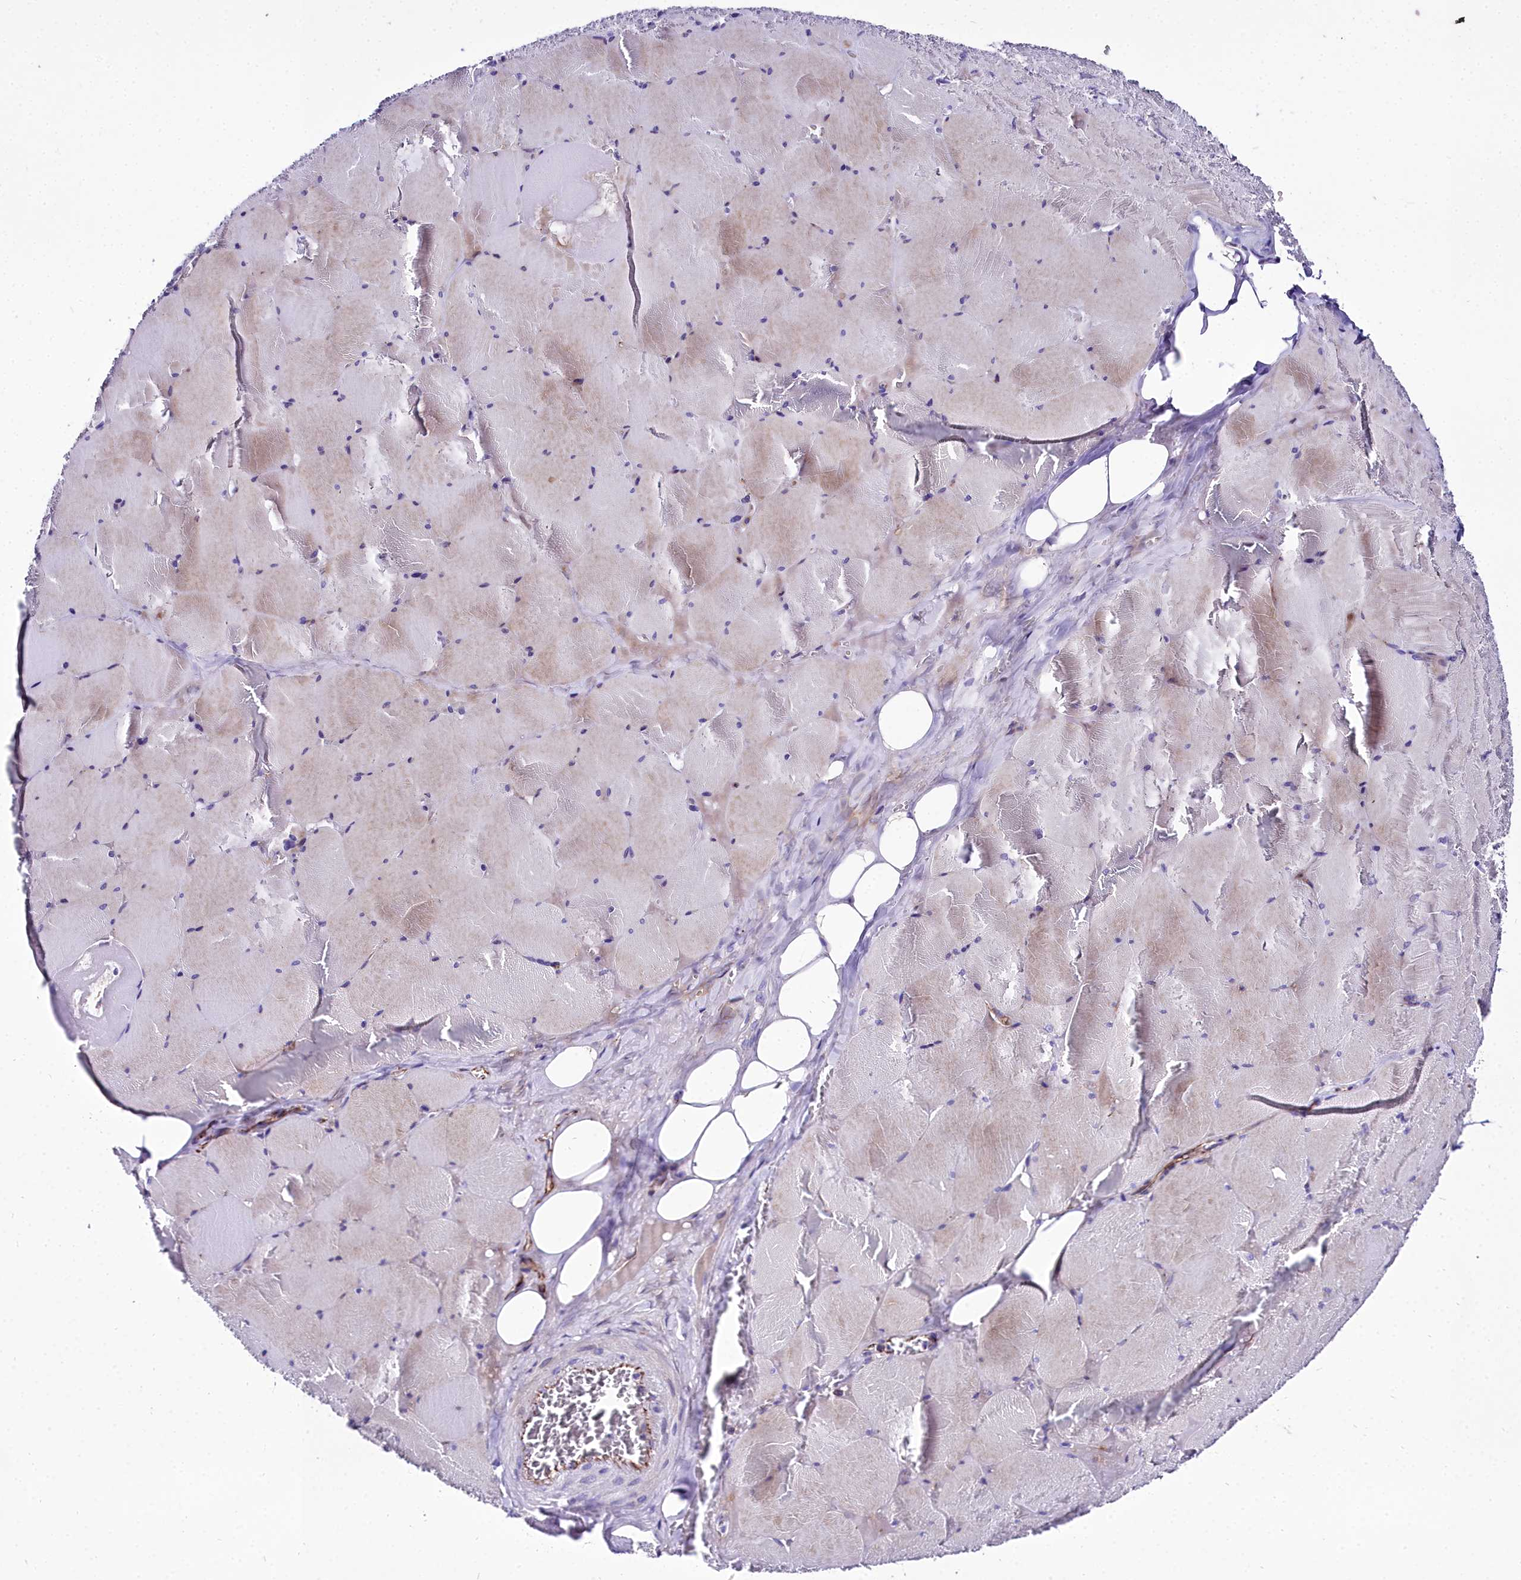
{"staining": {"intensity": "negative", "quantity": "none", "location": "none"}, "tissue": "skeletal muscle", "cell_type": "Myocytes", "image_type": "normal", "snomed": [{"axis": "morphology", "description": "Normal tissue, NOS"}, {"axis": "topography", "description": "Skeletal muscle"}, {"axis": "topography", "description": "Head-Neck"}], "caption": "This is a micrograph of immunohistochemistry staining of benign skeletal muscle, which shows no positivity in myocytes.", "gene": "MS4A18", "patient": {"sex": "male", "age": 66}}